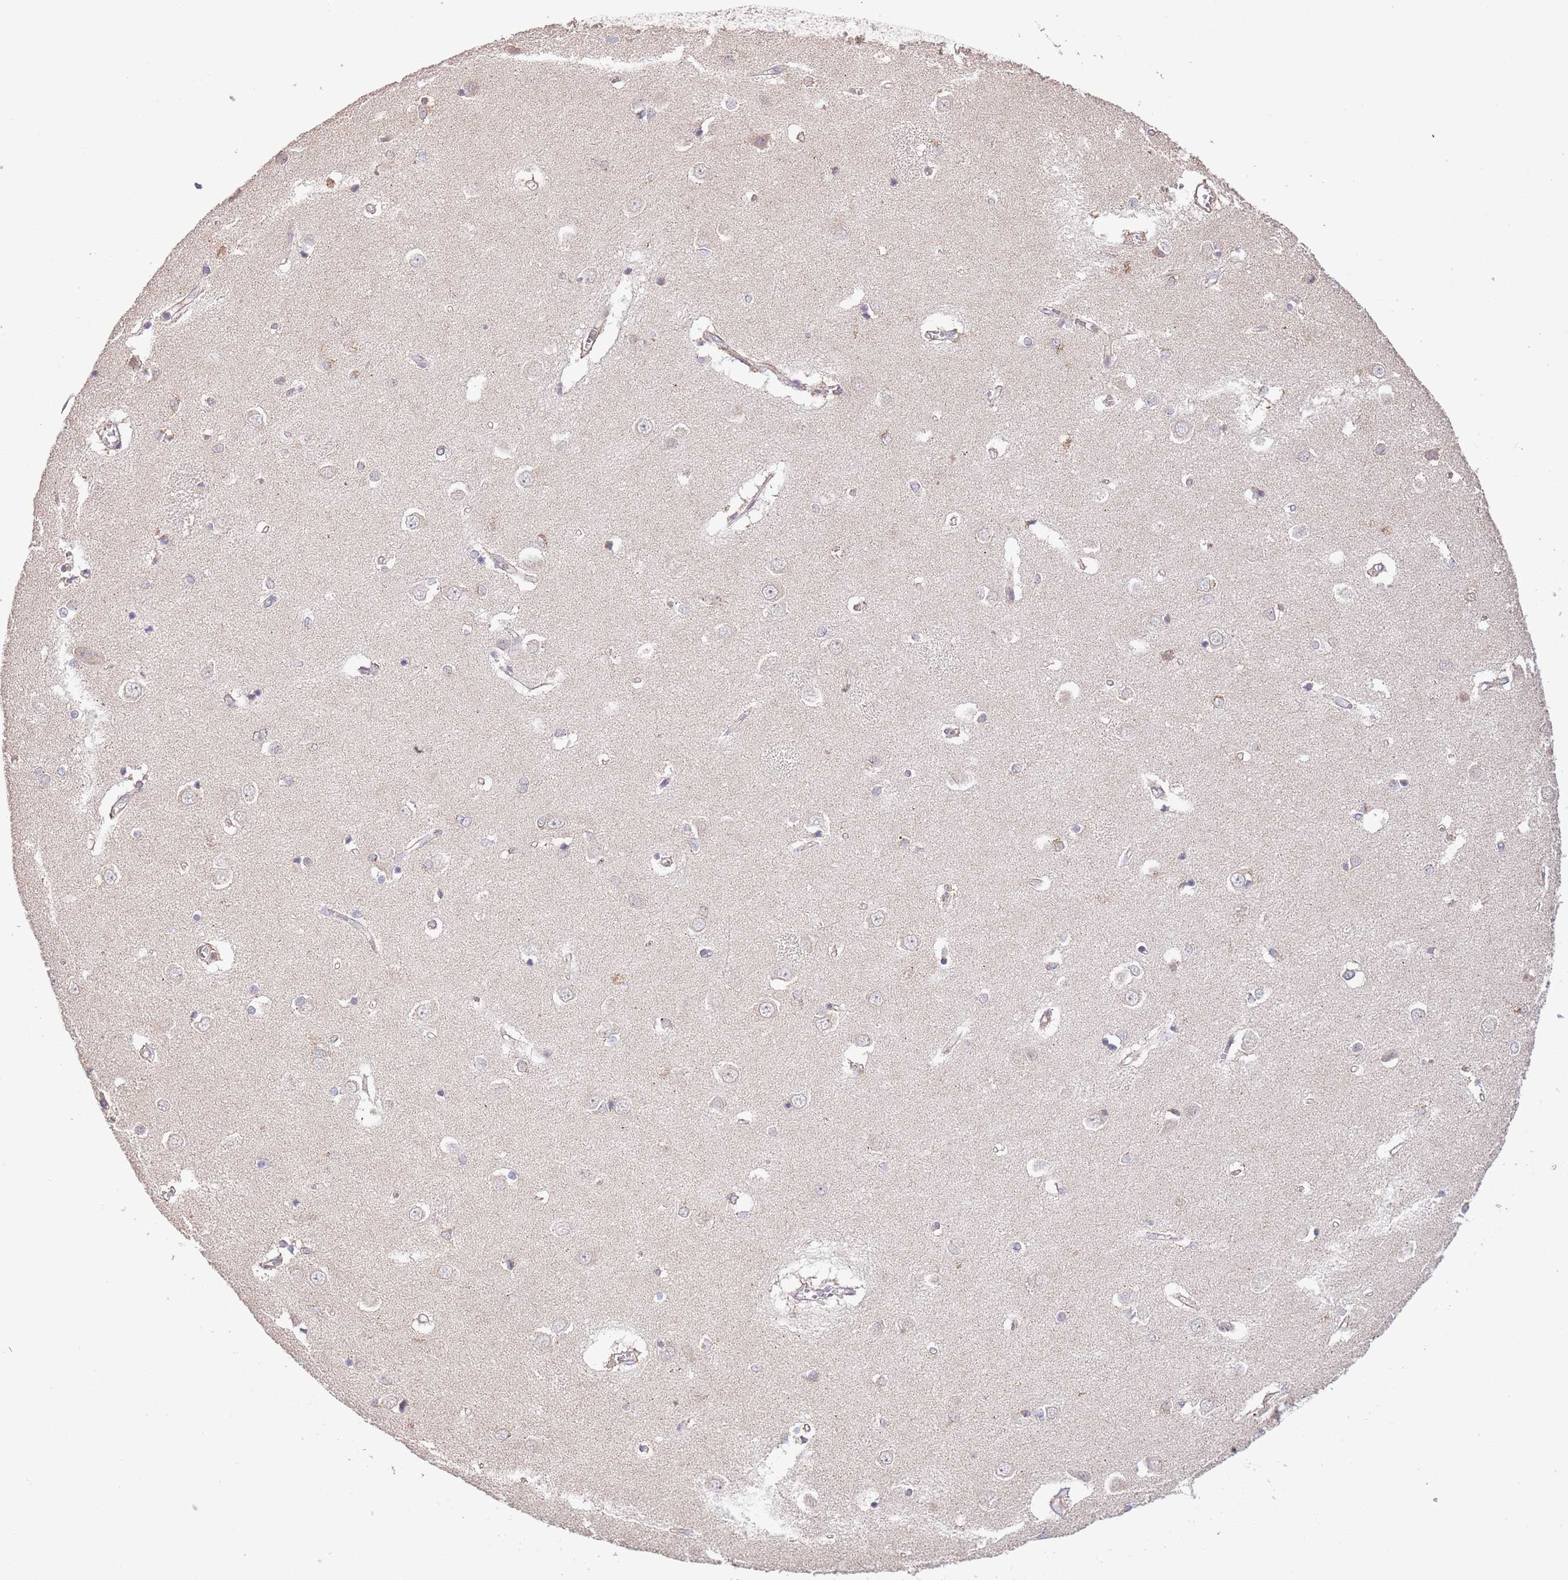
{"staining": {"intensity": "weak", "quantity": "<25%", "location": "cytoplasmic/membranous"}, "tissue": "caudate", "cell_type": "Glial cells", "image_type": "normal", "snomed": [{"axis": "morphology", "description": "Normal tissue, NOS"}, {"axis": "topography", "description": "Lateral ventricle wall"}], "caption": "Glial cells show no significant protein expression in unremarkable caudate. (Immunohistochemistry (ihc), brightfield microscopy, high magnification).", "gene": "IVD", "patient": {"sex": "male", "age": 37}}